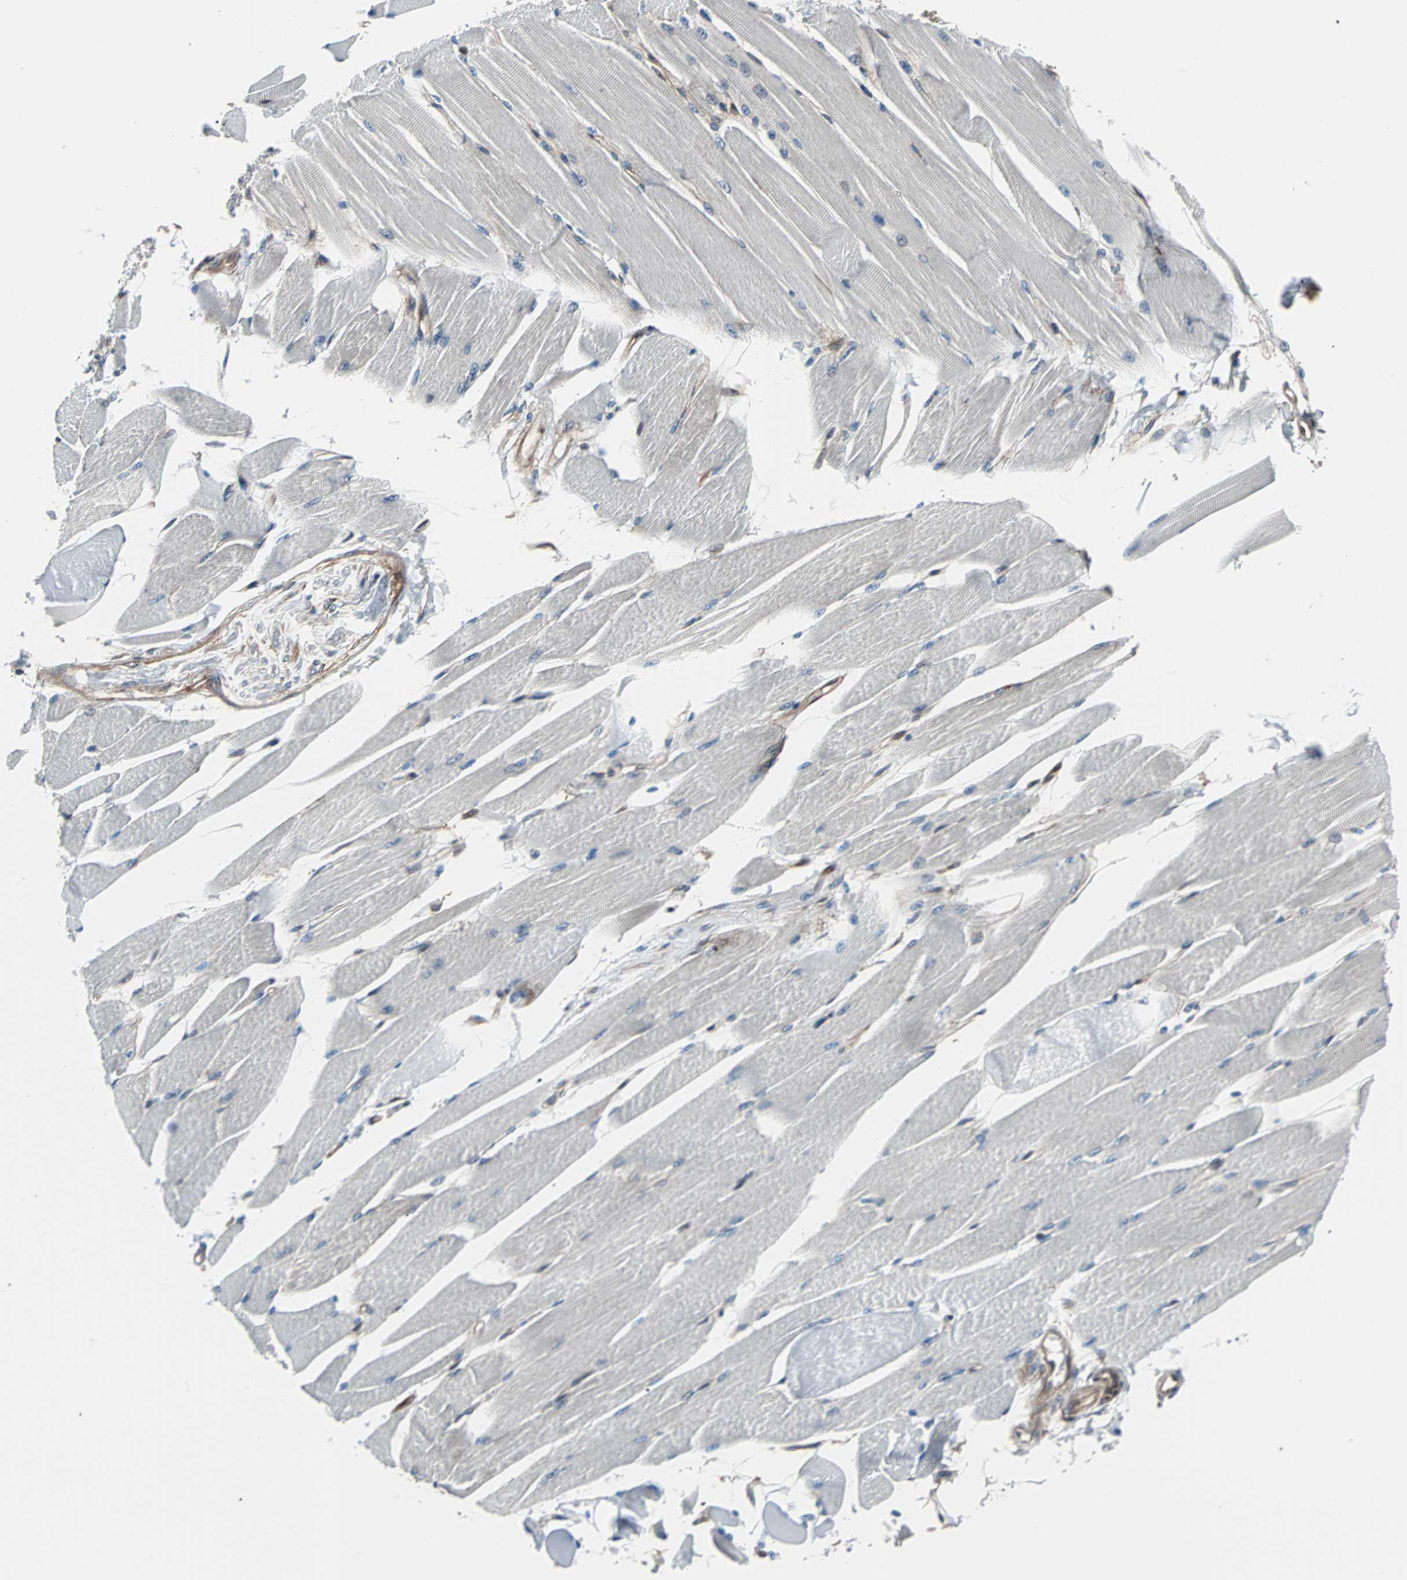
{"staining": {"intensity": "weak", "quantity": "25%-75%", "location": "cytoplasmic/membranous"}, "tissue": "skeletal muscle", "cell_type": "Myocytes", "image_type": "normal", "snomed": [{"axis": "morphology", "description": "Normal tissue, NOS"}, {"axis": "topography", "description": "Skeletal muscle"}, {"axis": "topography", "description": "Peripheral nerve tissue"}], "caption": "Protein expression analysis of benign skeletal muscle shows weak cytoplasmic/membranous staining in about 25%-75% of myocytes.", "gene": "RELA", "patient": {"sex": "female", "age": 84}}